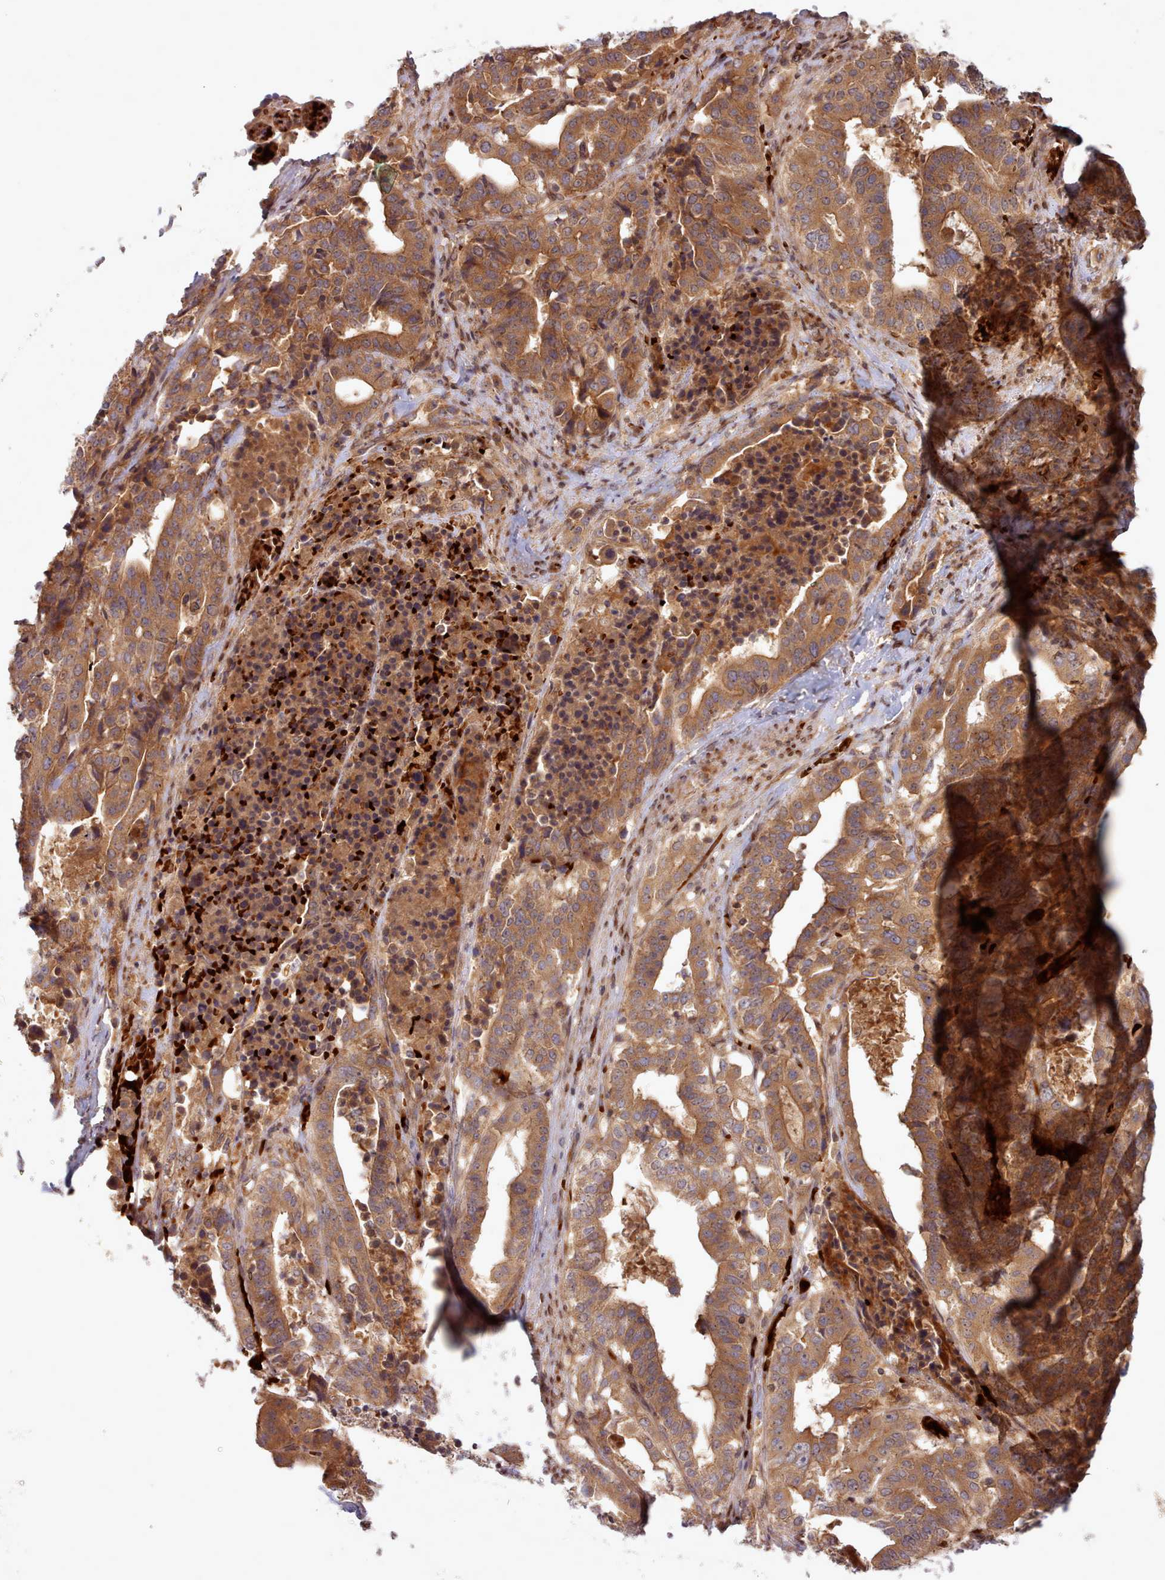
{"staining": {"intensity": "moderate", "quantity": ">75%", "location": "cytoplasmic/membranous"}, "tissue": "stomach cancer", "cell_type": "Tumor cells", "image_type": "cancer", "snomed": [{"axis": "morphology", "description": "Adenocarcinoma, NOS"}, {"axis": "topography", "description": "Stomach"}], "caption": "Brown immunohistochemical staining in human stomach adenocarcinoma exhibits moderate cytoplasmic/membranous staining in about >75% of tumor cells.", "gene": "UBE2G1", "patient": {"sex": "male", "age": 48}}